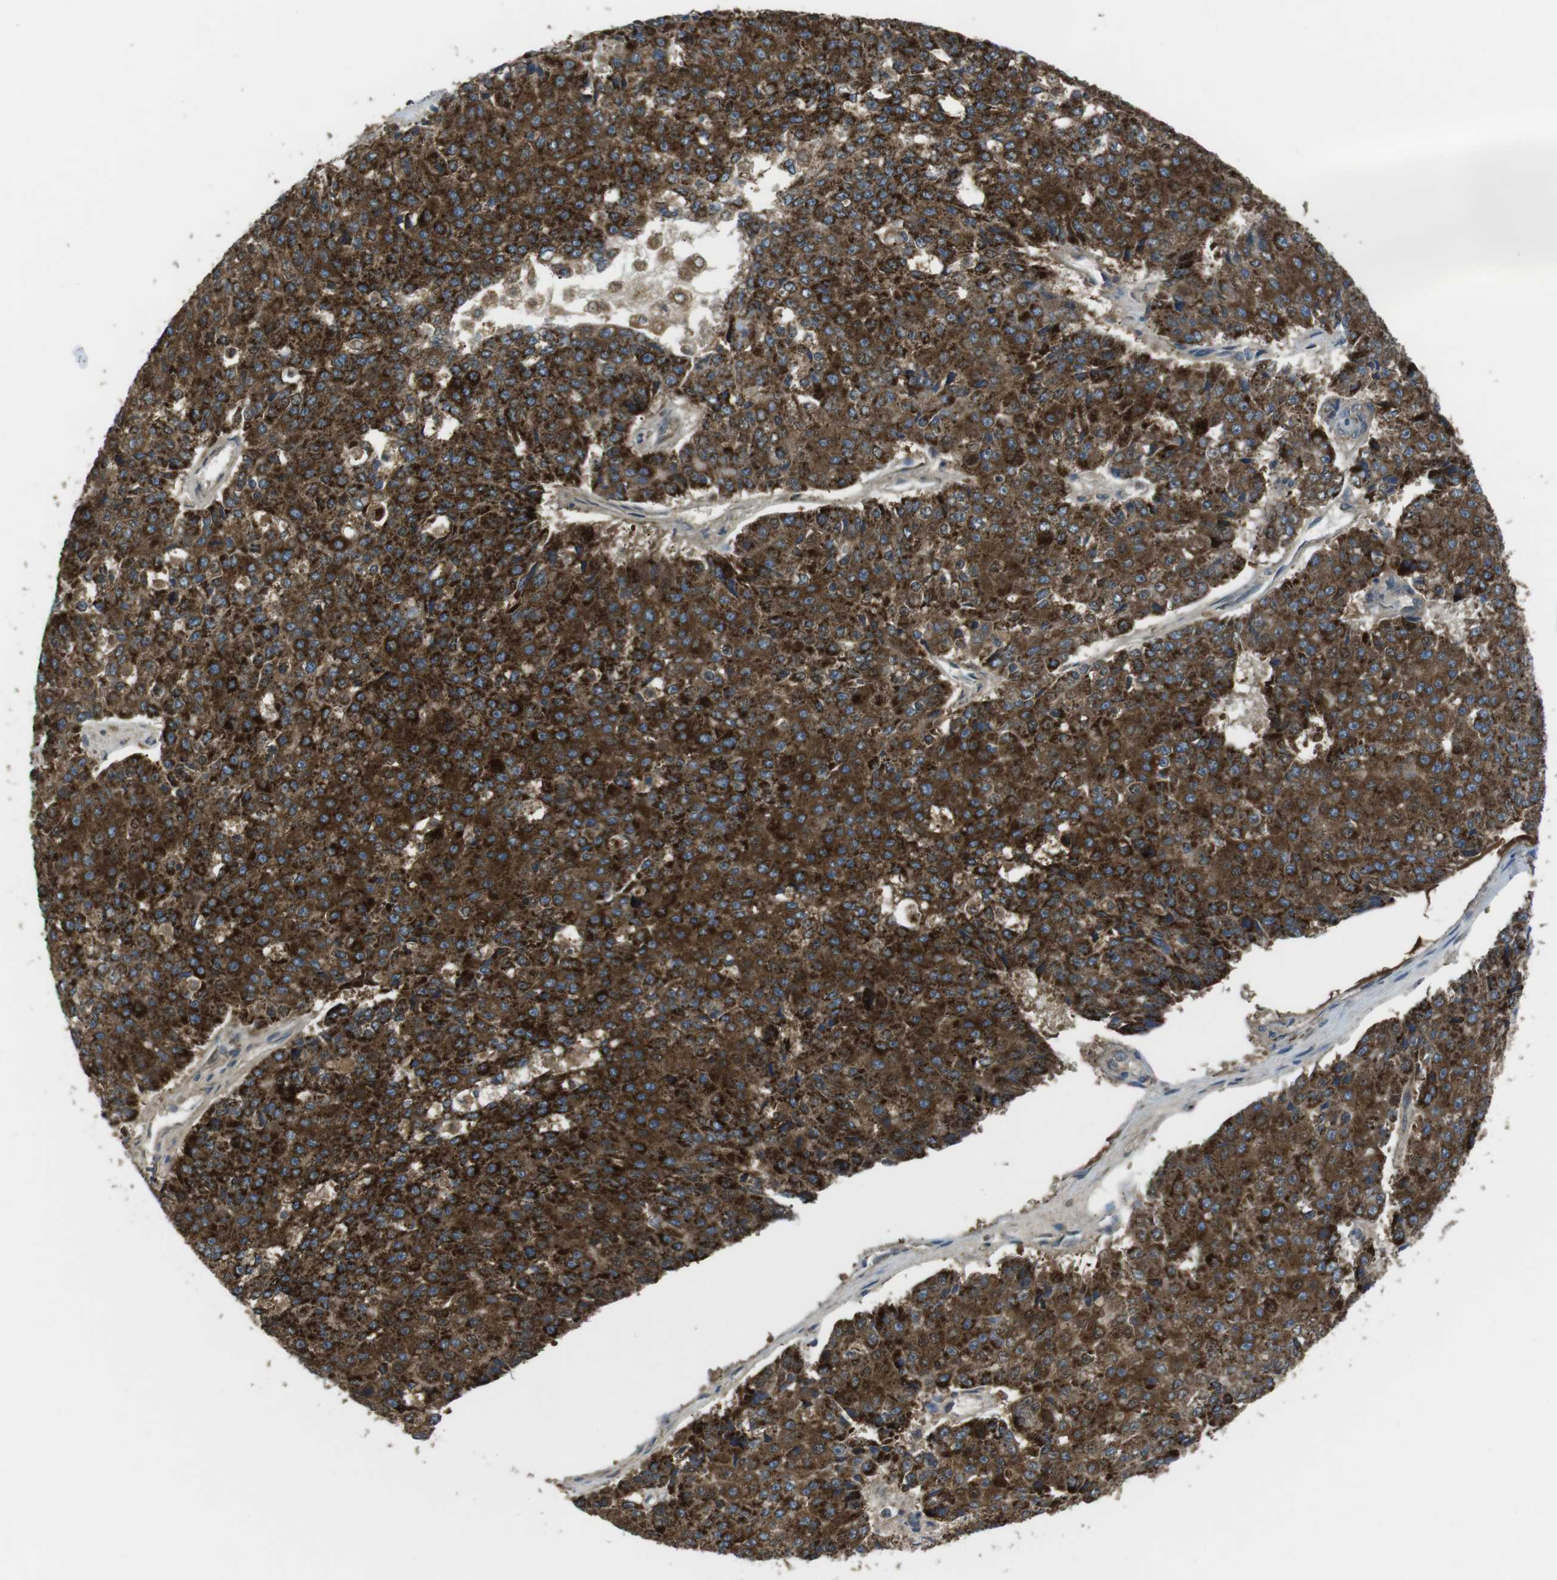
{"staining": {"intensity": "strong", "quantity": ">75%", "location": "cytoplasmic/membranous"}, "tissue": "pancreatic cancer", "cell_type": "Tumor cells", "image_type": "cancer", "snomed": [{"axis": "morphology", "description": "Adenocarcinoma, NOS"}, {"axis": "topography", "description": "Pancreas"}], "caption": "Pancreatic cancer (adenocarcinoma) stained with DAB (3,3'-diaminobenzidine) immunohistochemistry (IHC) displays high levels of strong cytoplasmic/membranous staining in about >75% of tumor cells.", "gene": "BACE1", "patient": {"sex": "male", "age": 50}}